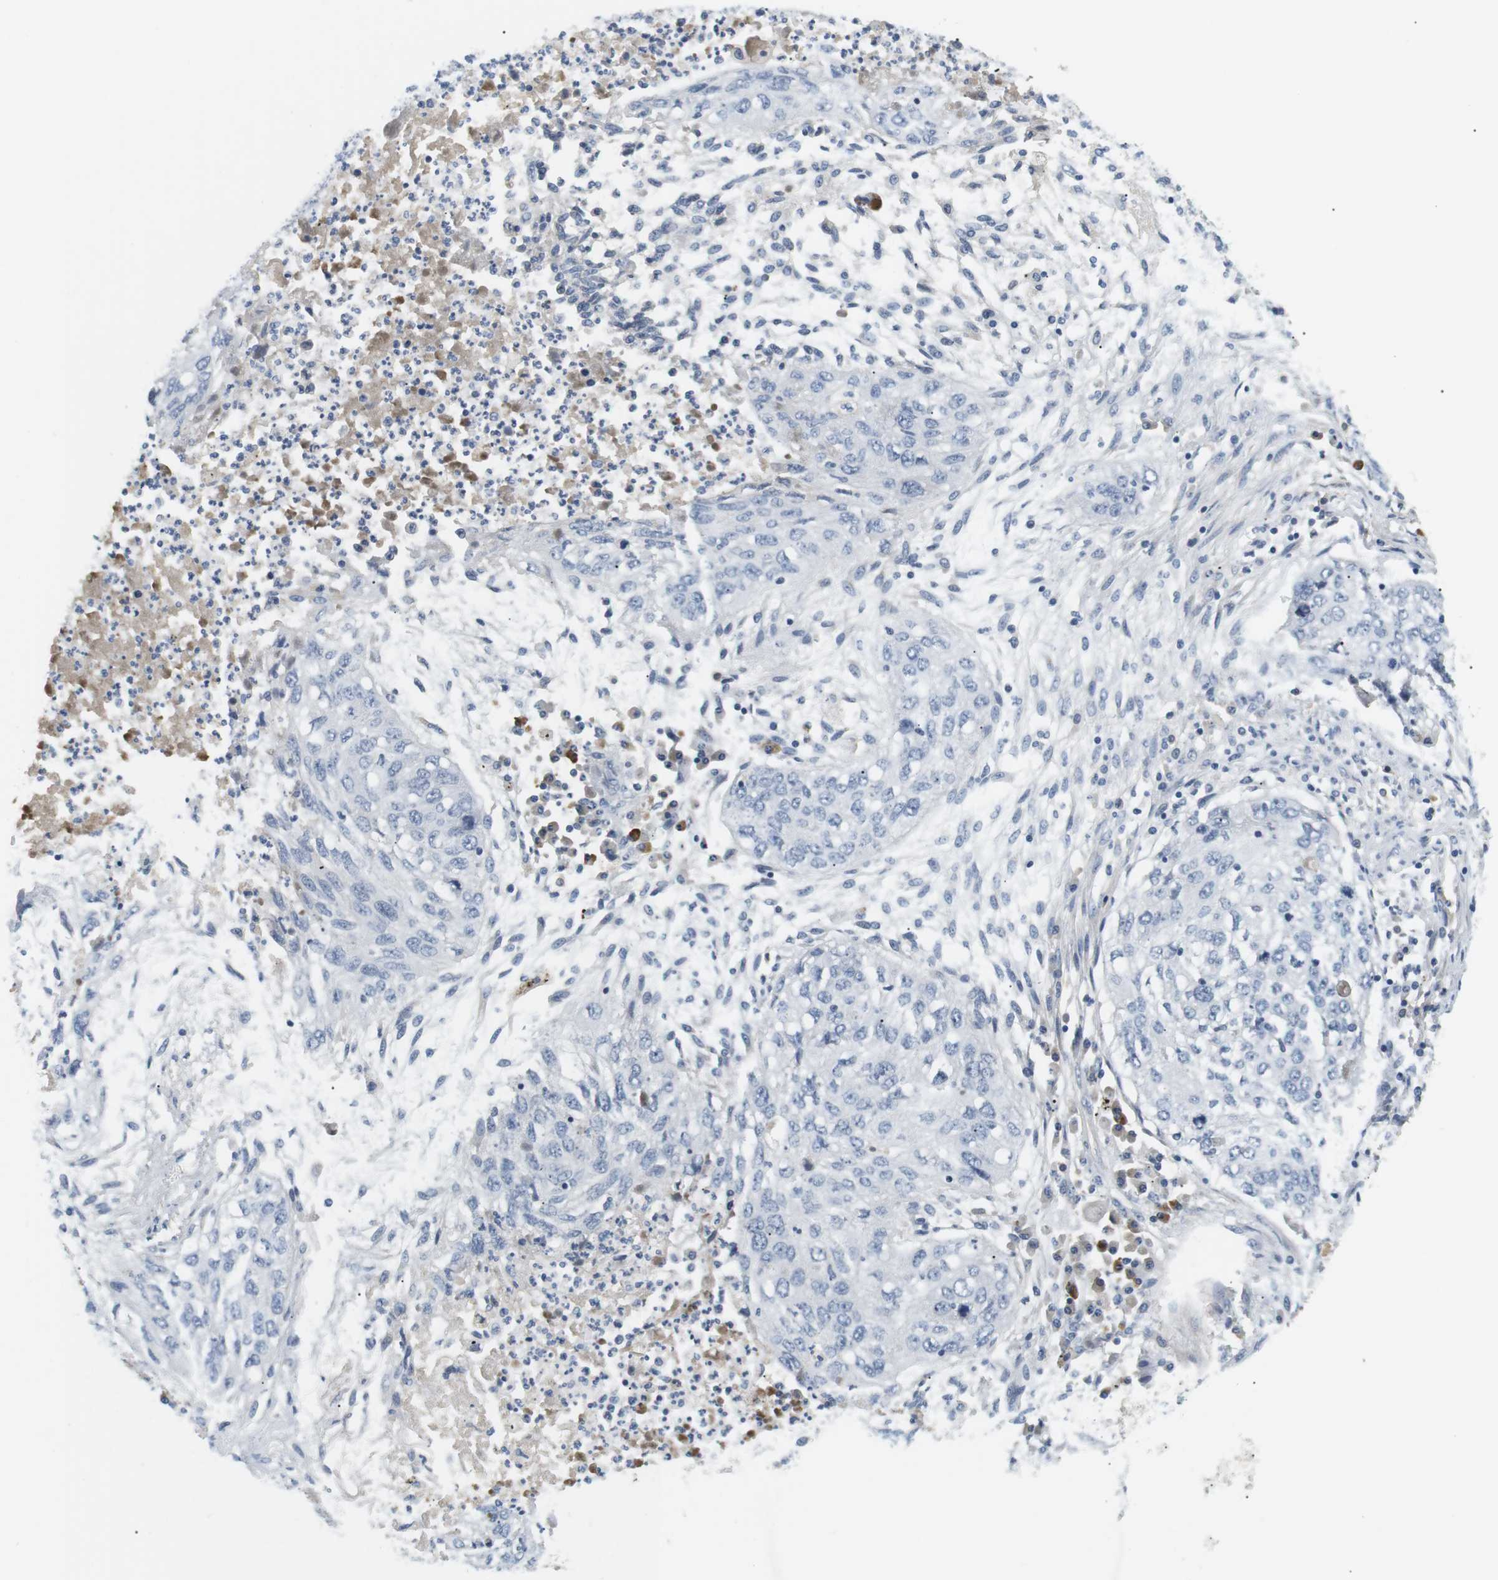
{"staining": {"intensity": "negative", "quantity": "none", "location": "none"}, "tissue": "lung cancer", "cell_type": "Tumor cells", "image_type": "cancer", "snomed": [{"axis": "morphology", "description": "Squamous cell carcinoma, NOS"}, {"axis": "topography", "description": "Lung"}], "caption": "Squamous cell carcinoma (lung) was stained to show a protein in brown. There is no significant staining in tumor cells.", "gene": "EVA1C", "patient": {"sex": "female", "age": 63}}